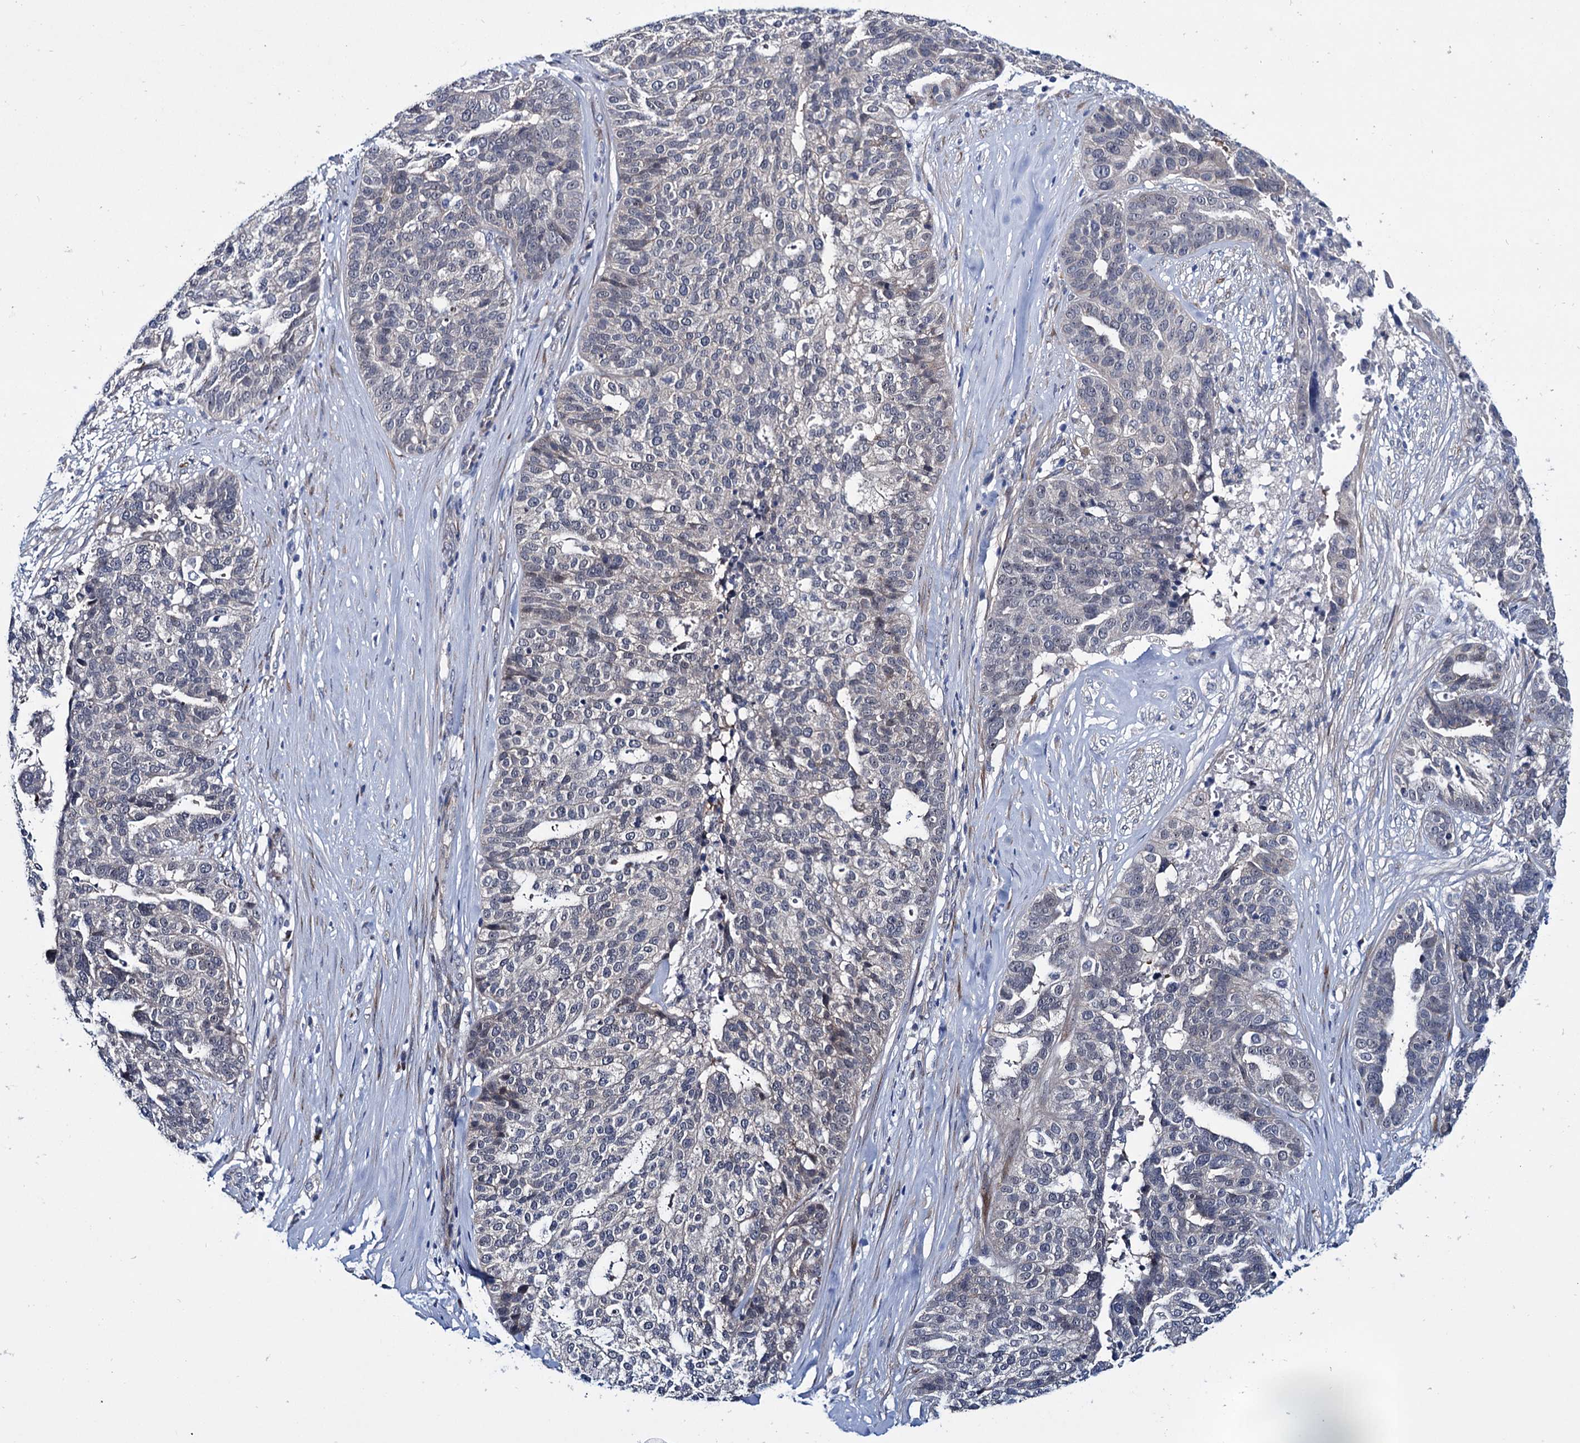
{"staining": {"intensity": "negative", "quantity": "none", "location": "none"}, "tissue": "ovarian cancer", "cell_type": "Tumor cells", "image_type": "cancer", "snomed": [{"axis": "morphology", "description": "Cystadenocarcinoma, serous, NOS"}, {"axis": "topography", "description": "Ovary"}], "caption": "A high-resolution image shows immunohistochemistry (IHC) staining of ovarian cancer, which exhibits no significant expression in tumor cells.", "gene": "EYA4", "patient": {"sex": "female", "age": 59}}